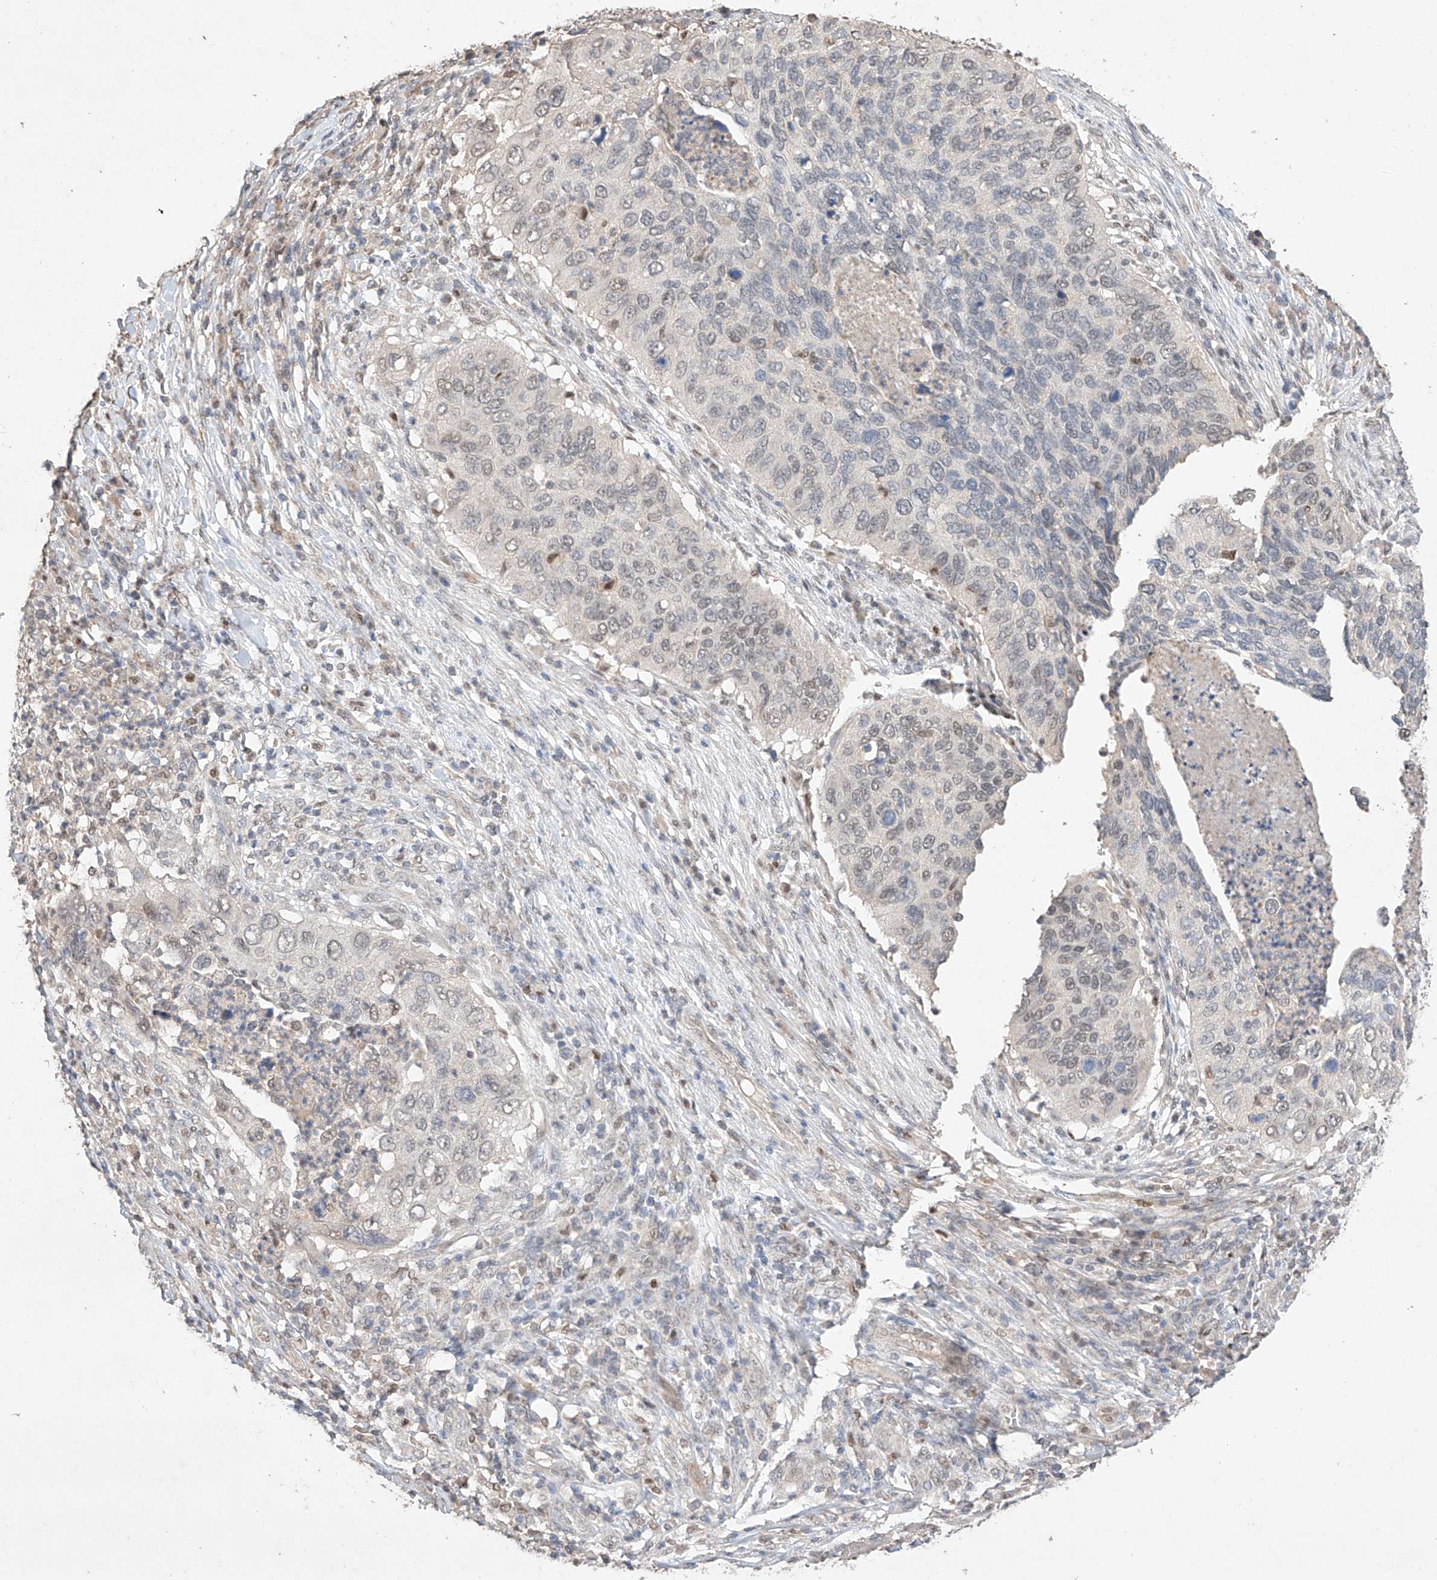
{"staining": {"intensity": "negative", "quantity": "none", "location": "none"}, "tissue": "cervical cancer", "cell_type": "Tumor cells", "image_type": "cancer", "snomed": [{"axis": "morphology", "description": "Squamous cell carcinoma, NOS"}, {"axis": "topography", "description": "Cervix"}], "caption": "Tumor cells show no significant expression in cervical squamous cell carcinoma.", "gene": "APIP", "patient": {"sex": "female", "age": 38}}